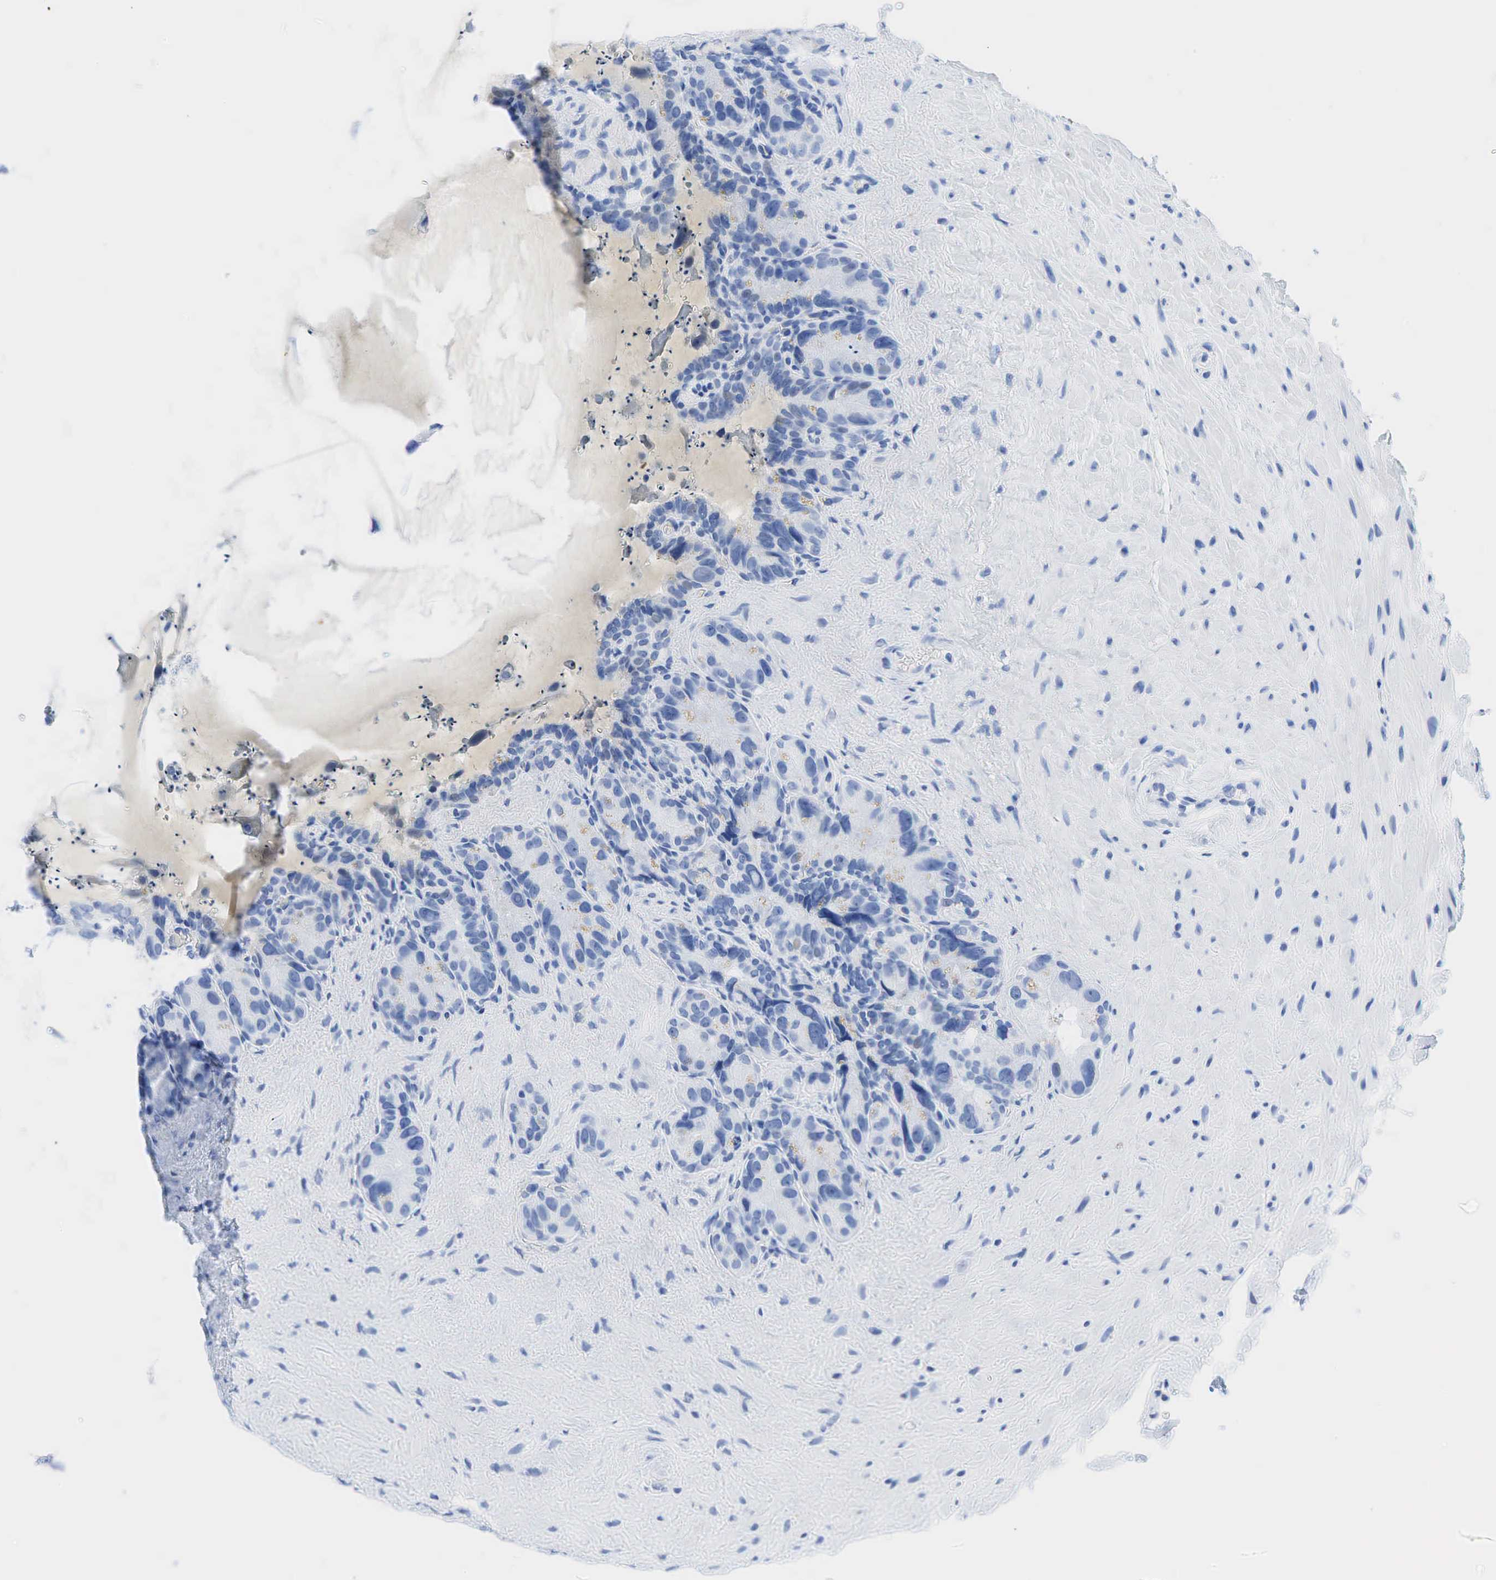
{"staining": {"intensity": "negative", "quantity": "none", "location": "none"}, "tissue": "seminal vesicle", "cell_type": "Glandular cells", "image_type": "normal", "snomed": [{"axis": "morphology", "description": "Normal tissue, NOS"}, {"axis": "topography", "description": "Seminal veicle"}], "caption": "Seminal vesicle stained for a protein using immunohistochemistry displays no positivity glandular cells.", "gene": "INHA", "patient": {"sex": "male", "age": 63}}